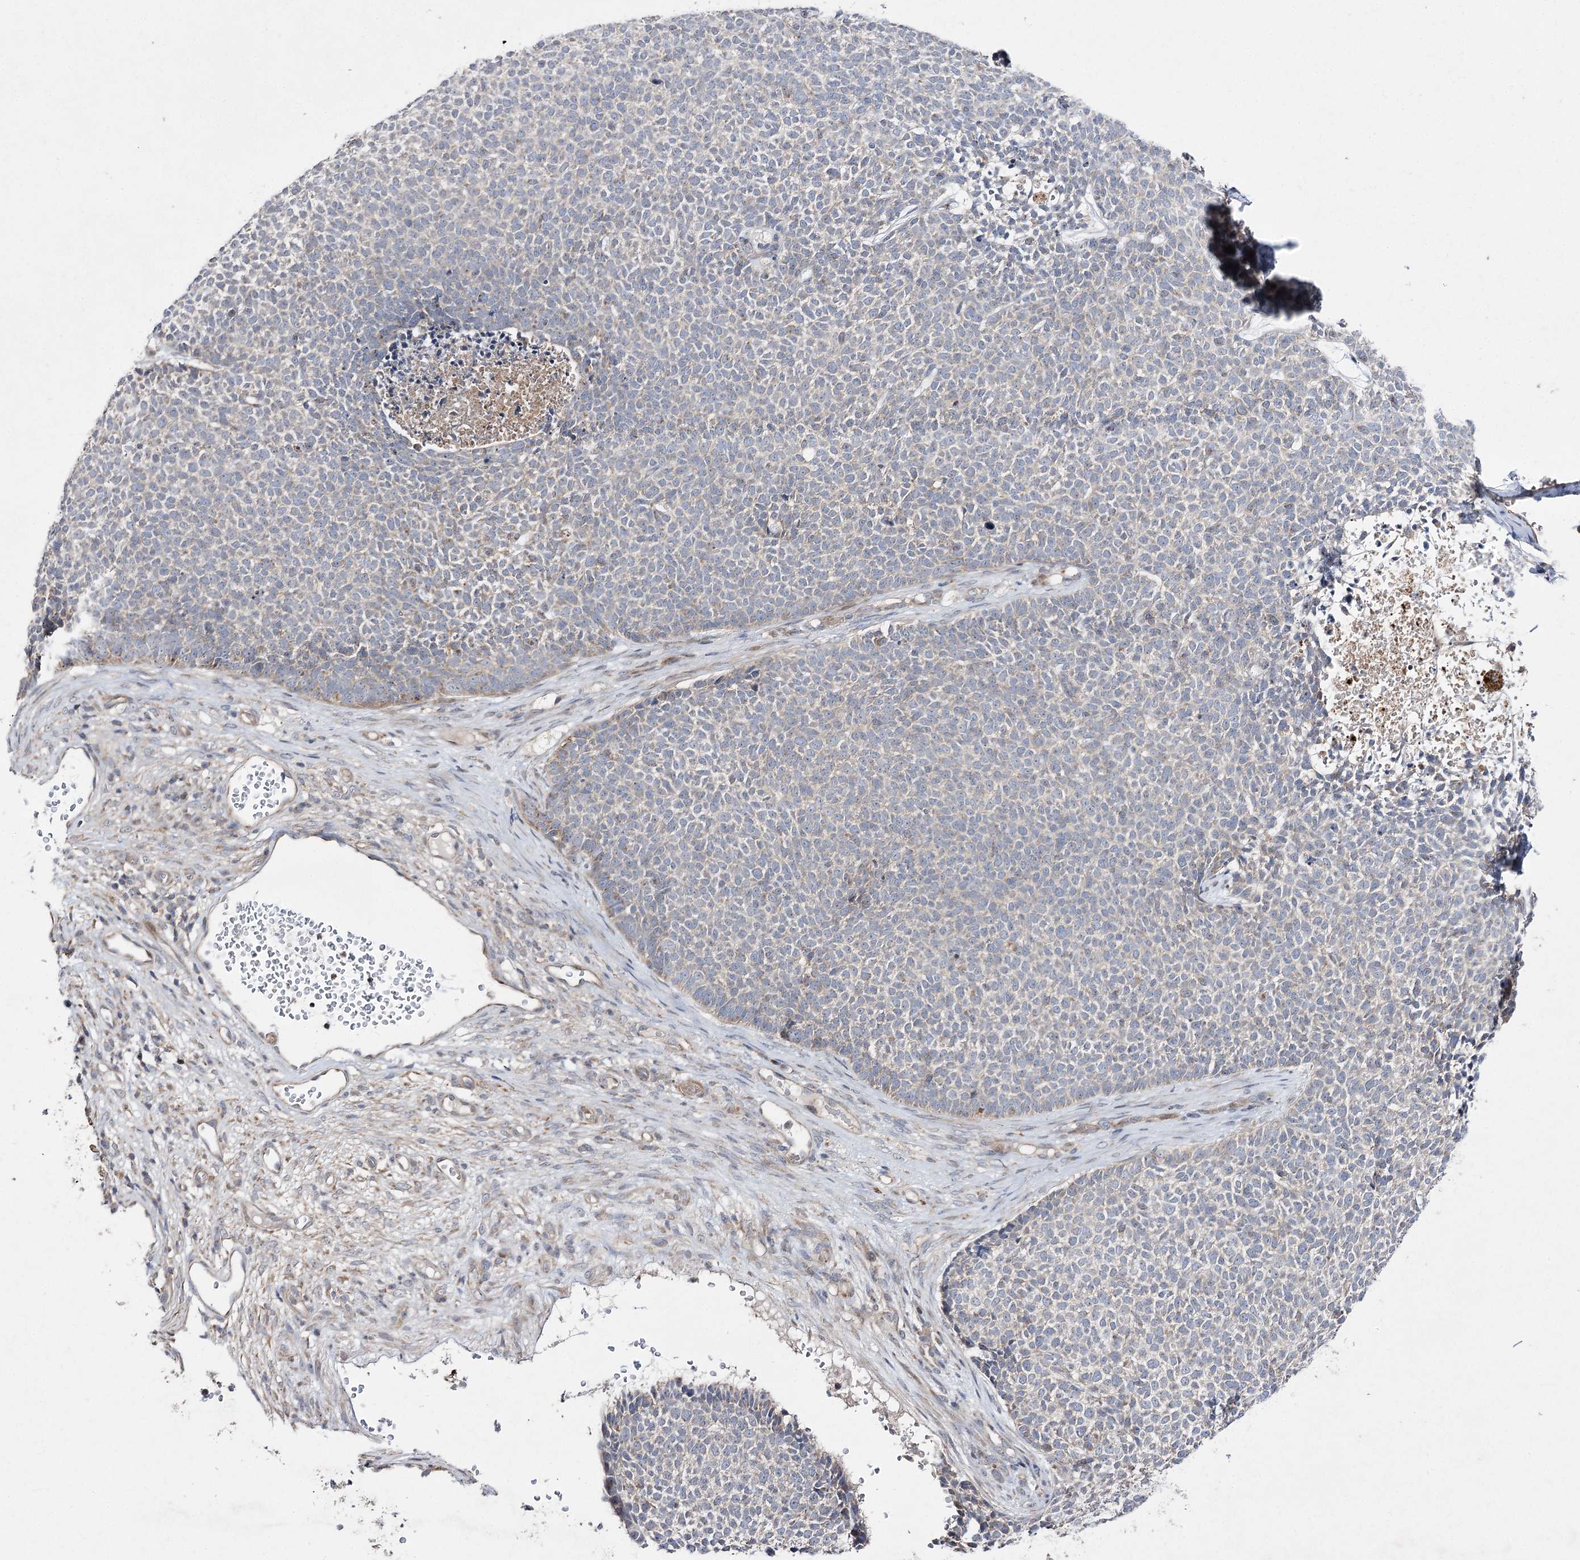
{"staining": {"intensity": "weak", "quantity": "<25%", "location": "cytoplasmic/membranous"}, "tissue": "skin cancer", "cell_type": "Tumor cells", "image_type": "cancer", "snomed": [{"axis": "morphology", "description": "Basal cell carcinoma"}, {"axis": "topography", "description": "Skin"}], "caption": "Human basal cell carcinoma (skin) stained for a protein using immunohistochemistry shows no expression in tumor cells.", "gene": "FANCL", "patient": {"sex": "female", "age": 84}}